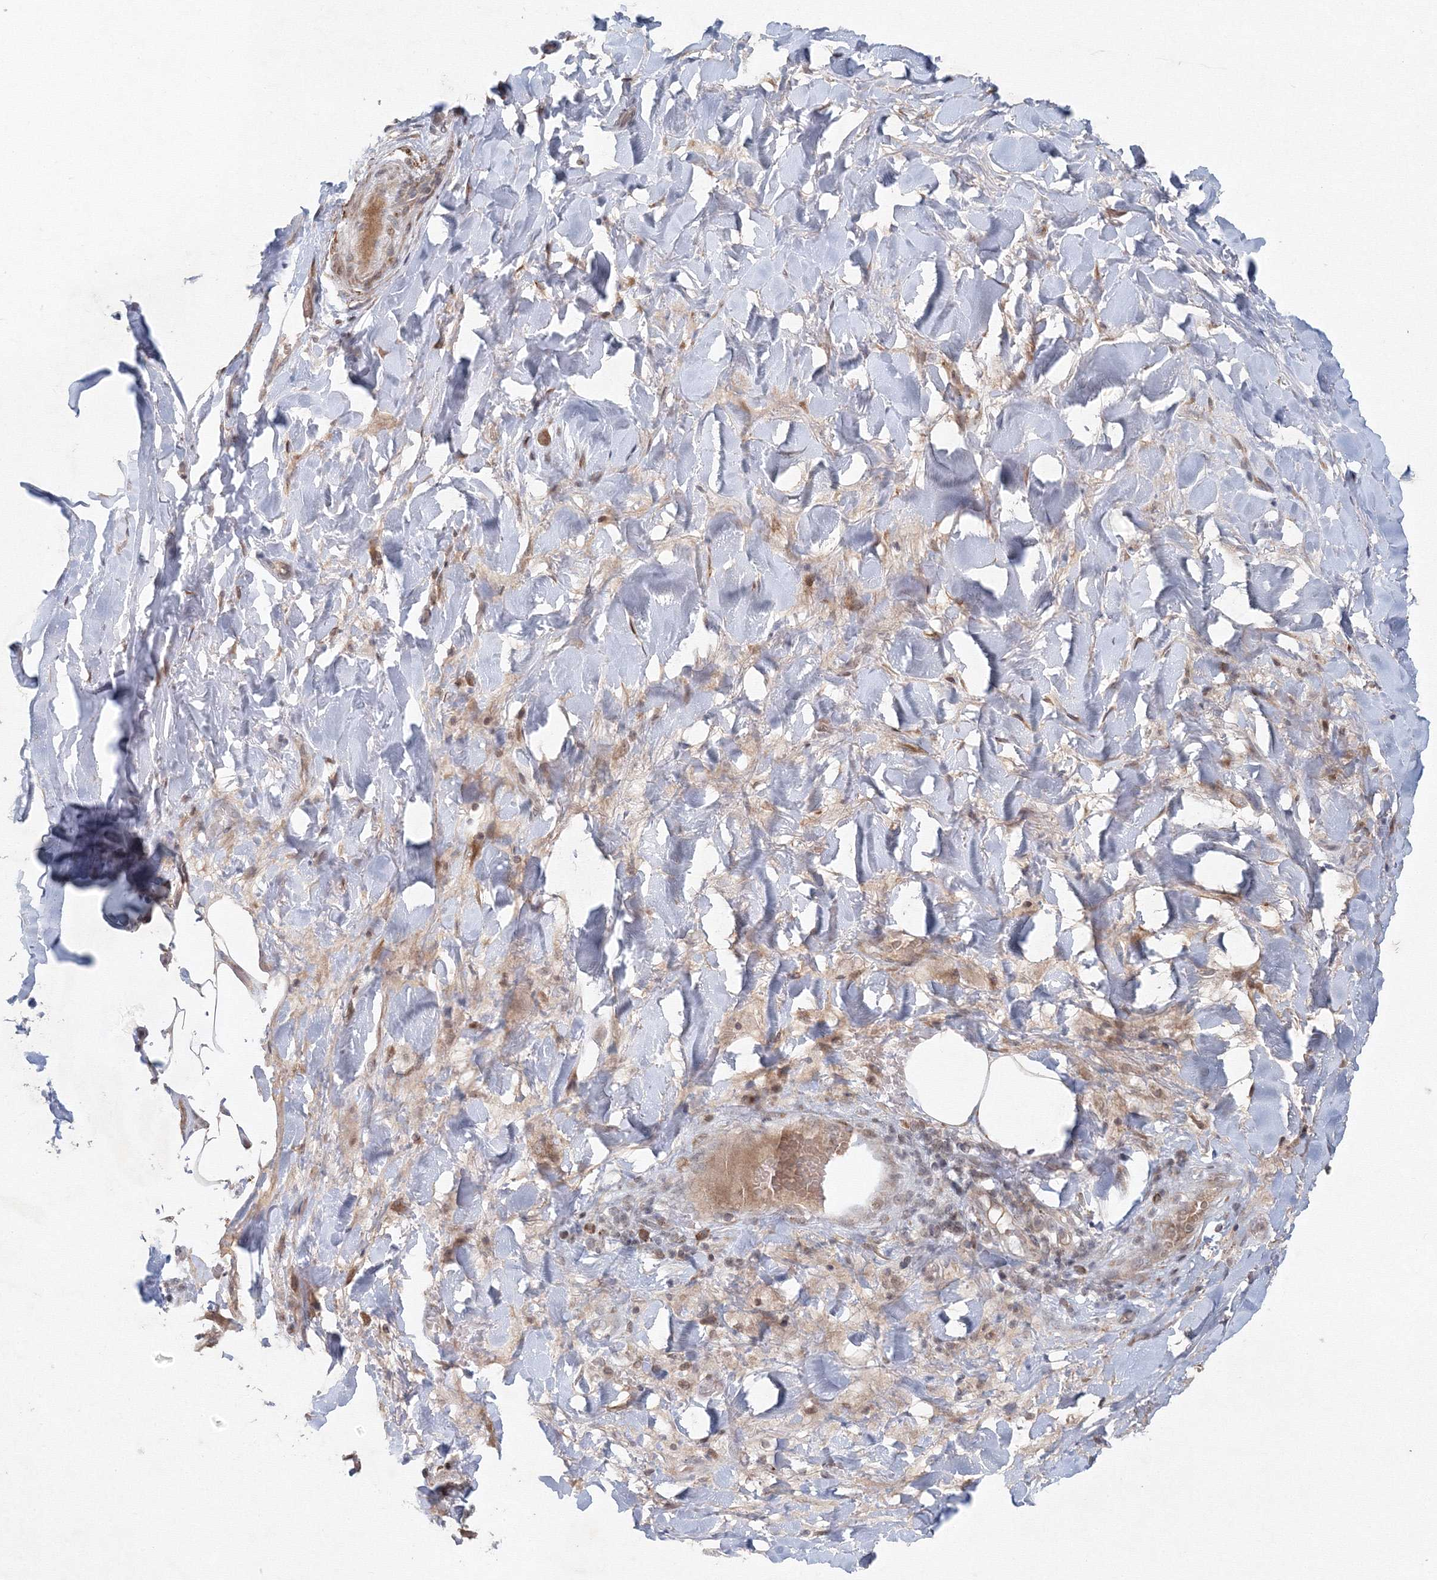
{"staining": {"intensity": "weak", "quantity": ">75%", "location": "cytoplasmic/membranous"}, "tissue": "adipose tissue", "cell_type": "Adipocytes", "image_type": "normal", "snomed": [{"axis": "morphology", "description": "Normal tissue, NOS"}, {"axis": "morphology", "description": "Squamous cell carcinoma, NOS"}, {"axis": "topography", "description": "Lymph node"}, {"axis": "topography", "description": "Bronchus"}, {"axis": "topography", "description": "Lung"}], "caption": "IHC of benign adipose tissue displays low levels of weak cytoplasmic/membranous positivity in approximately >75% of adipocytes.", "gene": "KIF4A", "patient": {"sex": "male", "age": 66}}